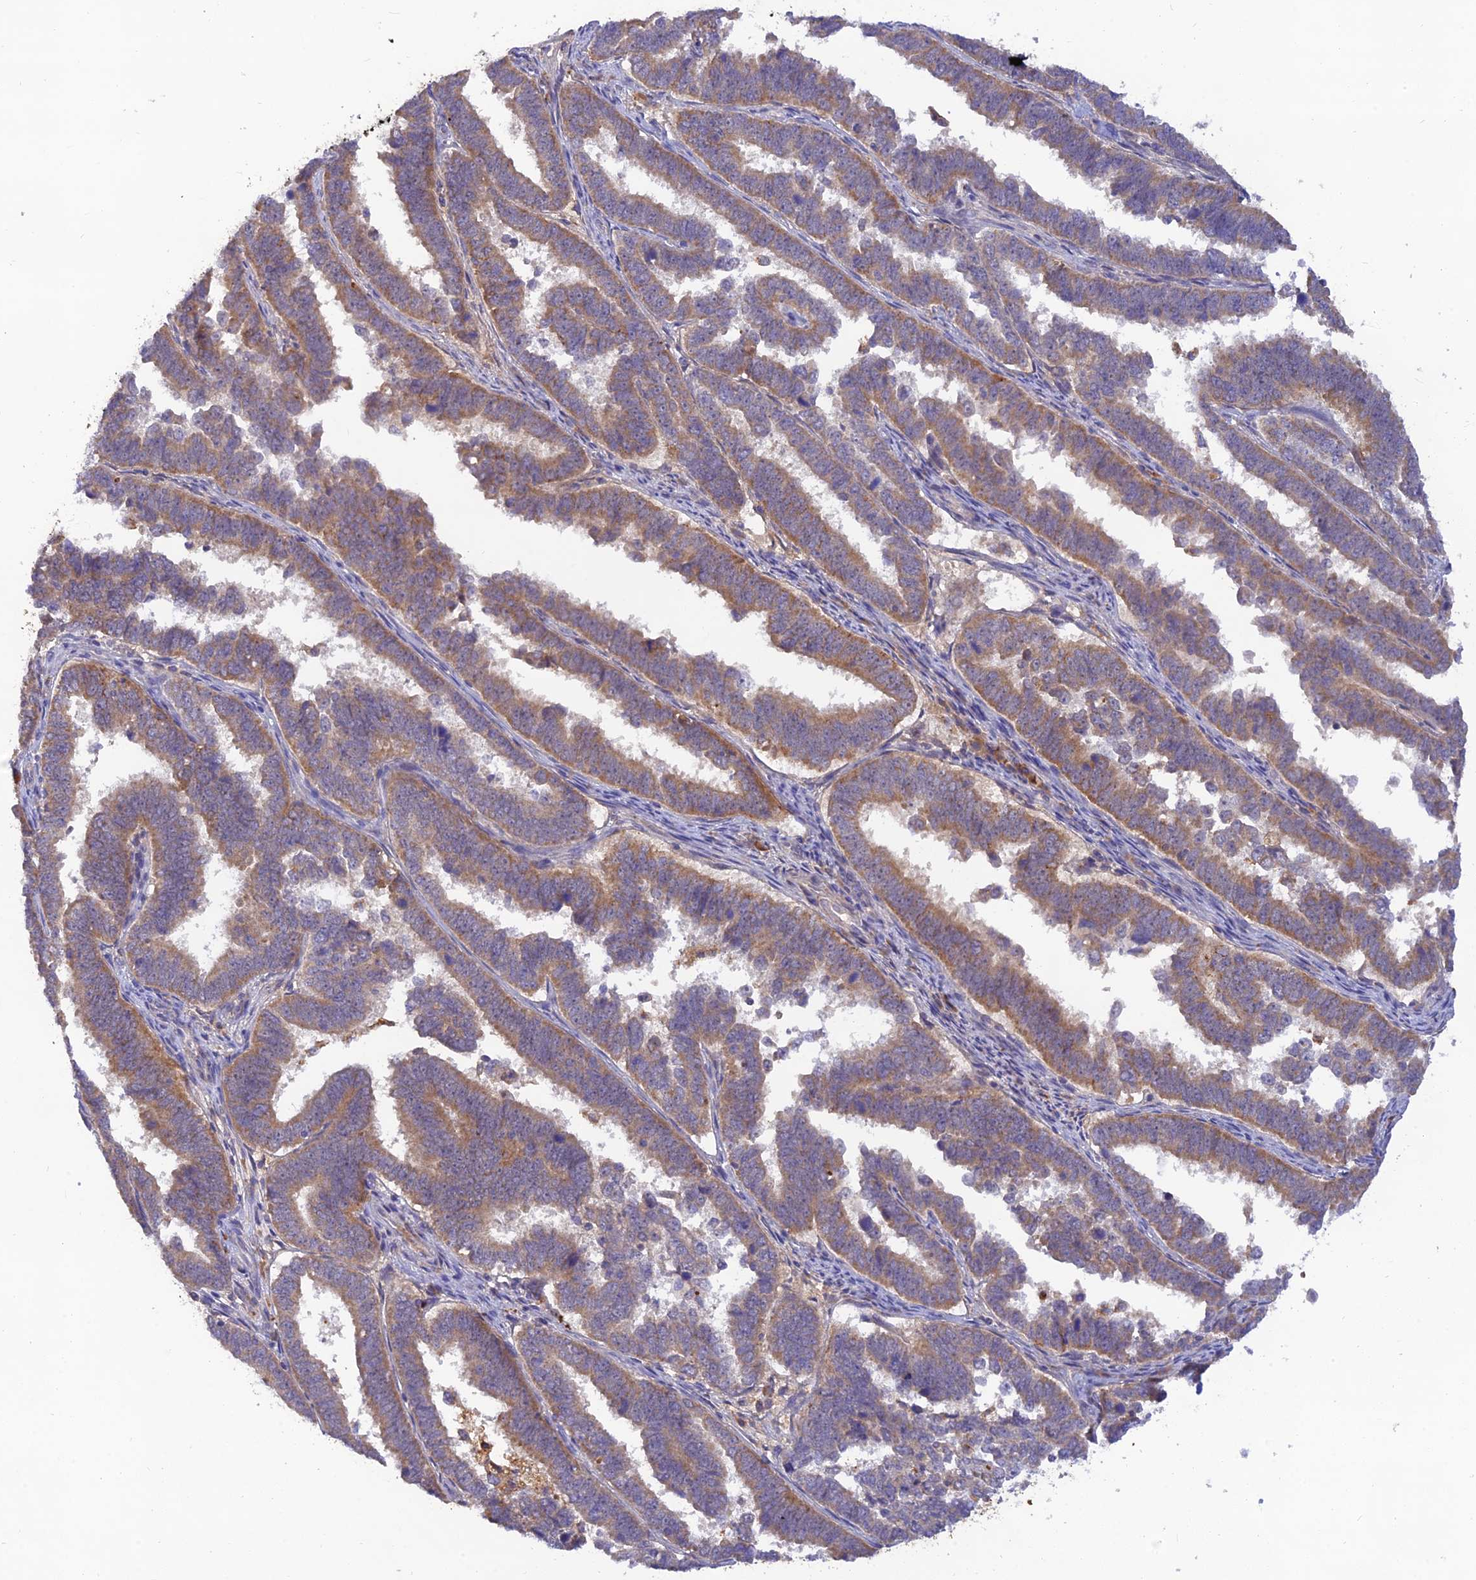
{"staining": {"intensity": "moderate", "quantity": ">75%", "location": "cytoplasmic/membranous"}, "tissue": "endometrial cancer", "cell_type": "Tumor cells", "image_type": "cancer", "snomed": [{"axis": "morphology", "description": "Adenocarcinoma, NOS"}, {"axis": "topography", "description": "Endometrium"}], "caption": "There is medium levels of moderate cytoplasmic/membranous expression in tumor cells of endometrial cancer, as demonstrated by immunohistochemical staining (brown color).", "gene": "ACSM5", "patient": {"sex": "female", "age": 75}}